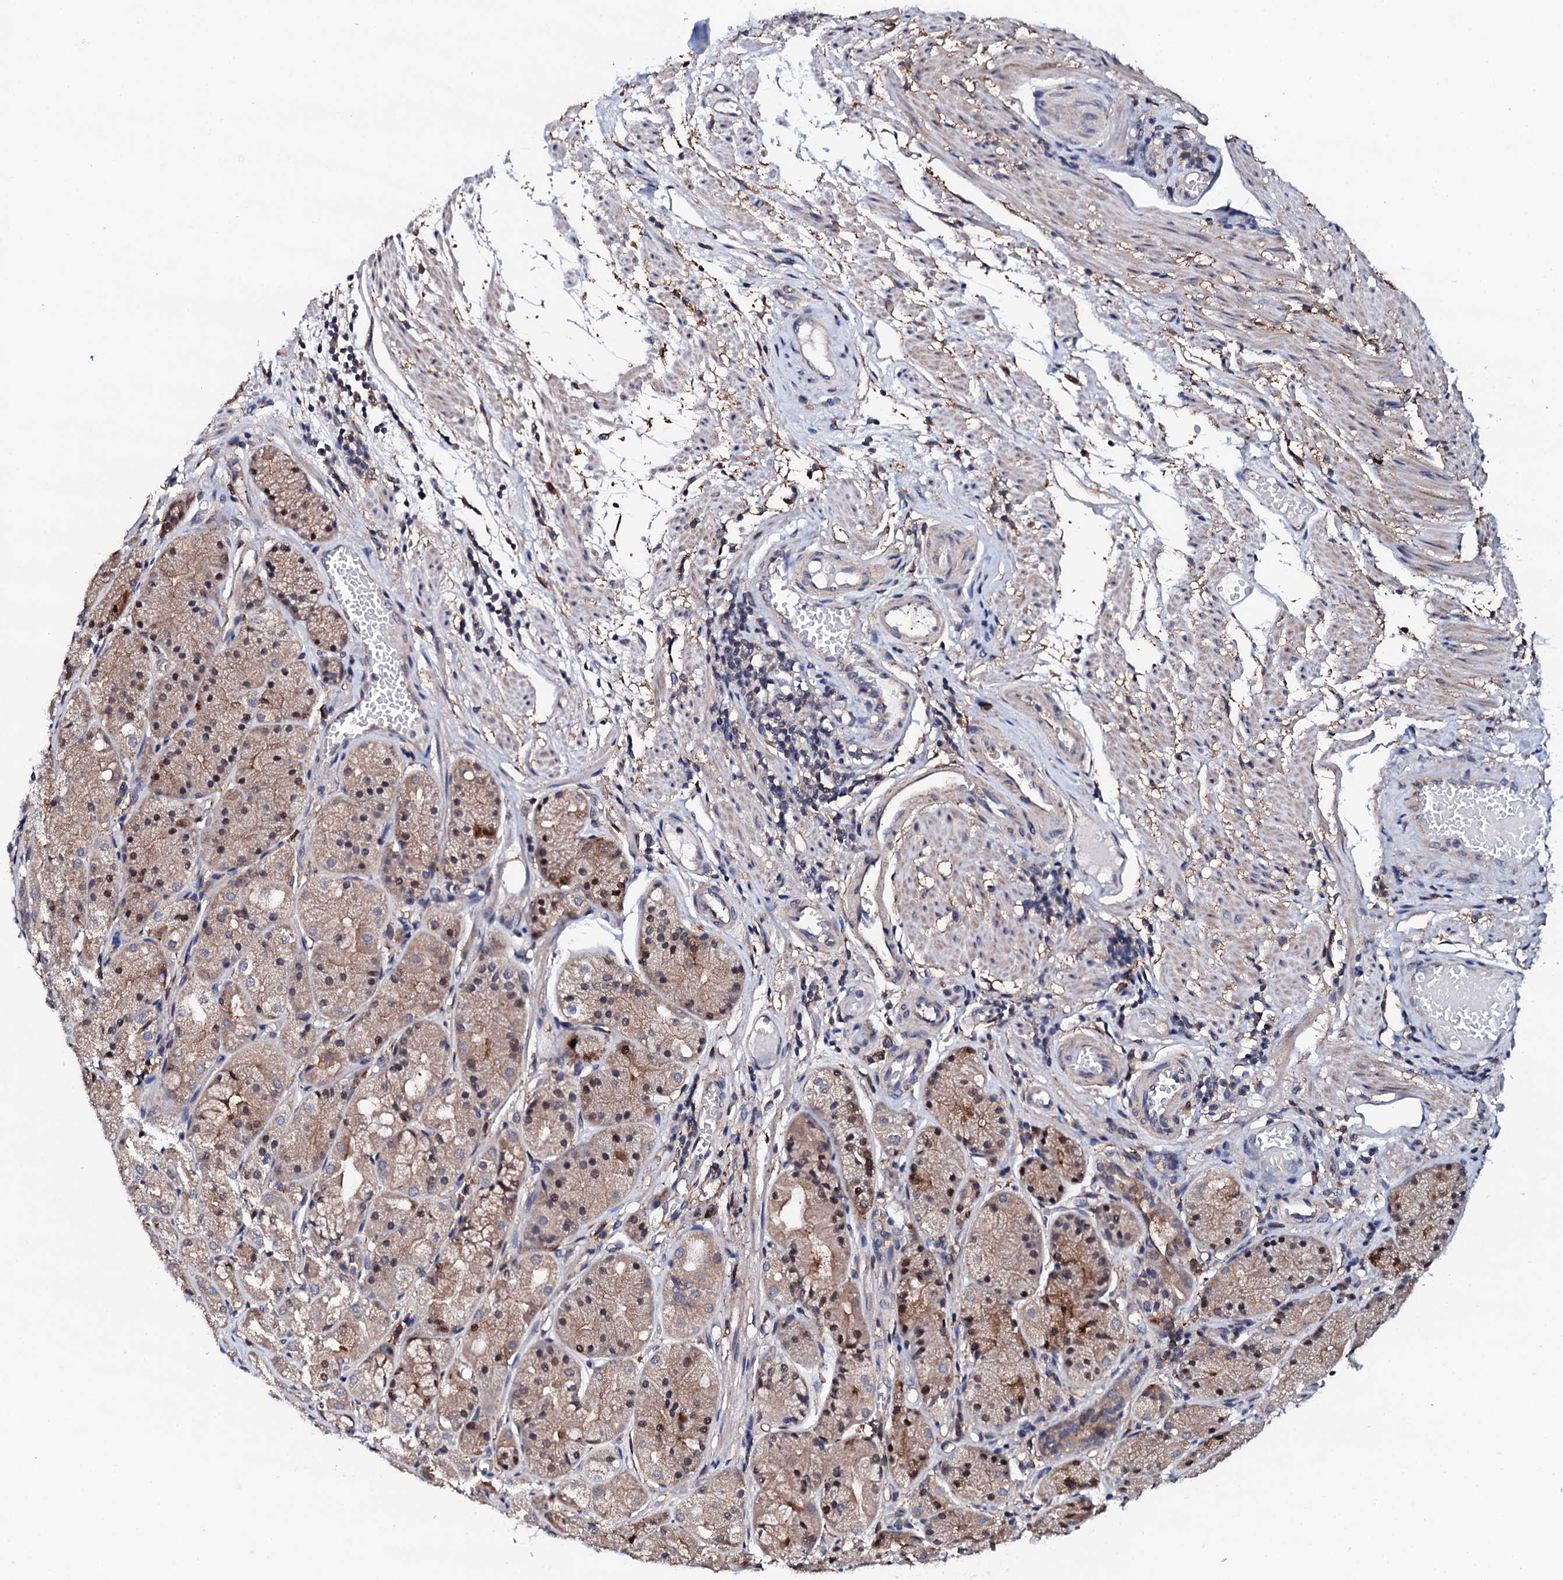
{"staining": {"intensity": "moderate", "quantity": "25%-75%", "location": "cytoplasmic/membranous,nuclear"}, "tissue": "stomach", "cell_type": "Glandular cells", "image_type": "normal", "snomed": [{"axis": "morphology", "description": "Normal tissue, NOS"}, {"axis": "topography", "description": "Stomach, upper"}], "caption": "Immunohistochemistry micrograph of unremarkable stomach stained for a protein (brown), which reveals medium levels of moderate cytoplasmic/membranous,nuclear expression in about 25%-75% of glandular cells.", "gene": "EDC3", "patient": {"sex": "male", "age": 72}}